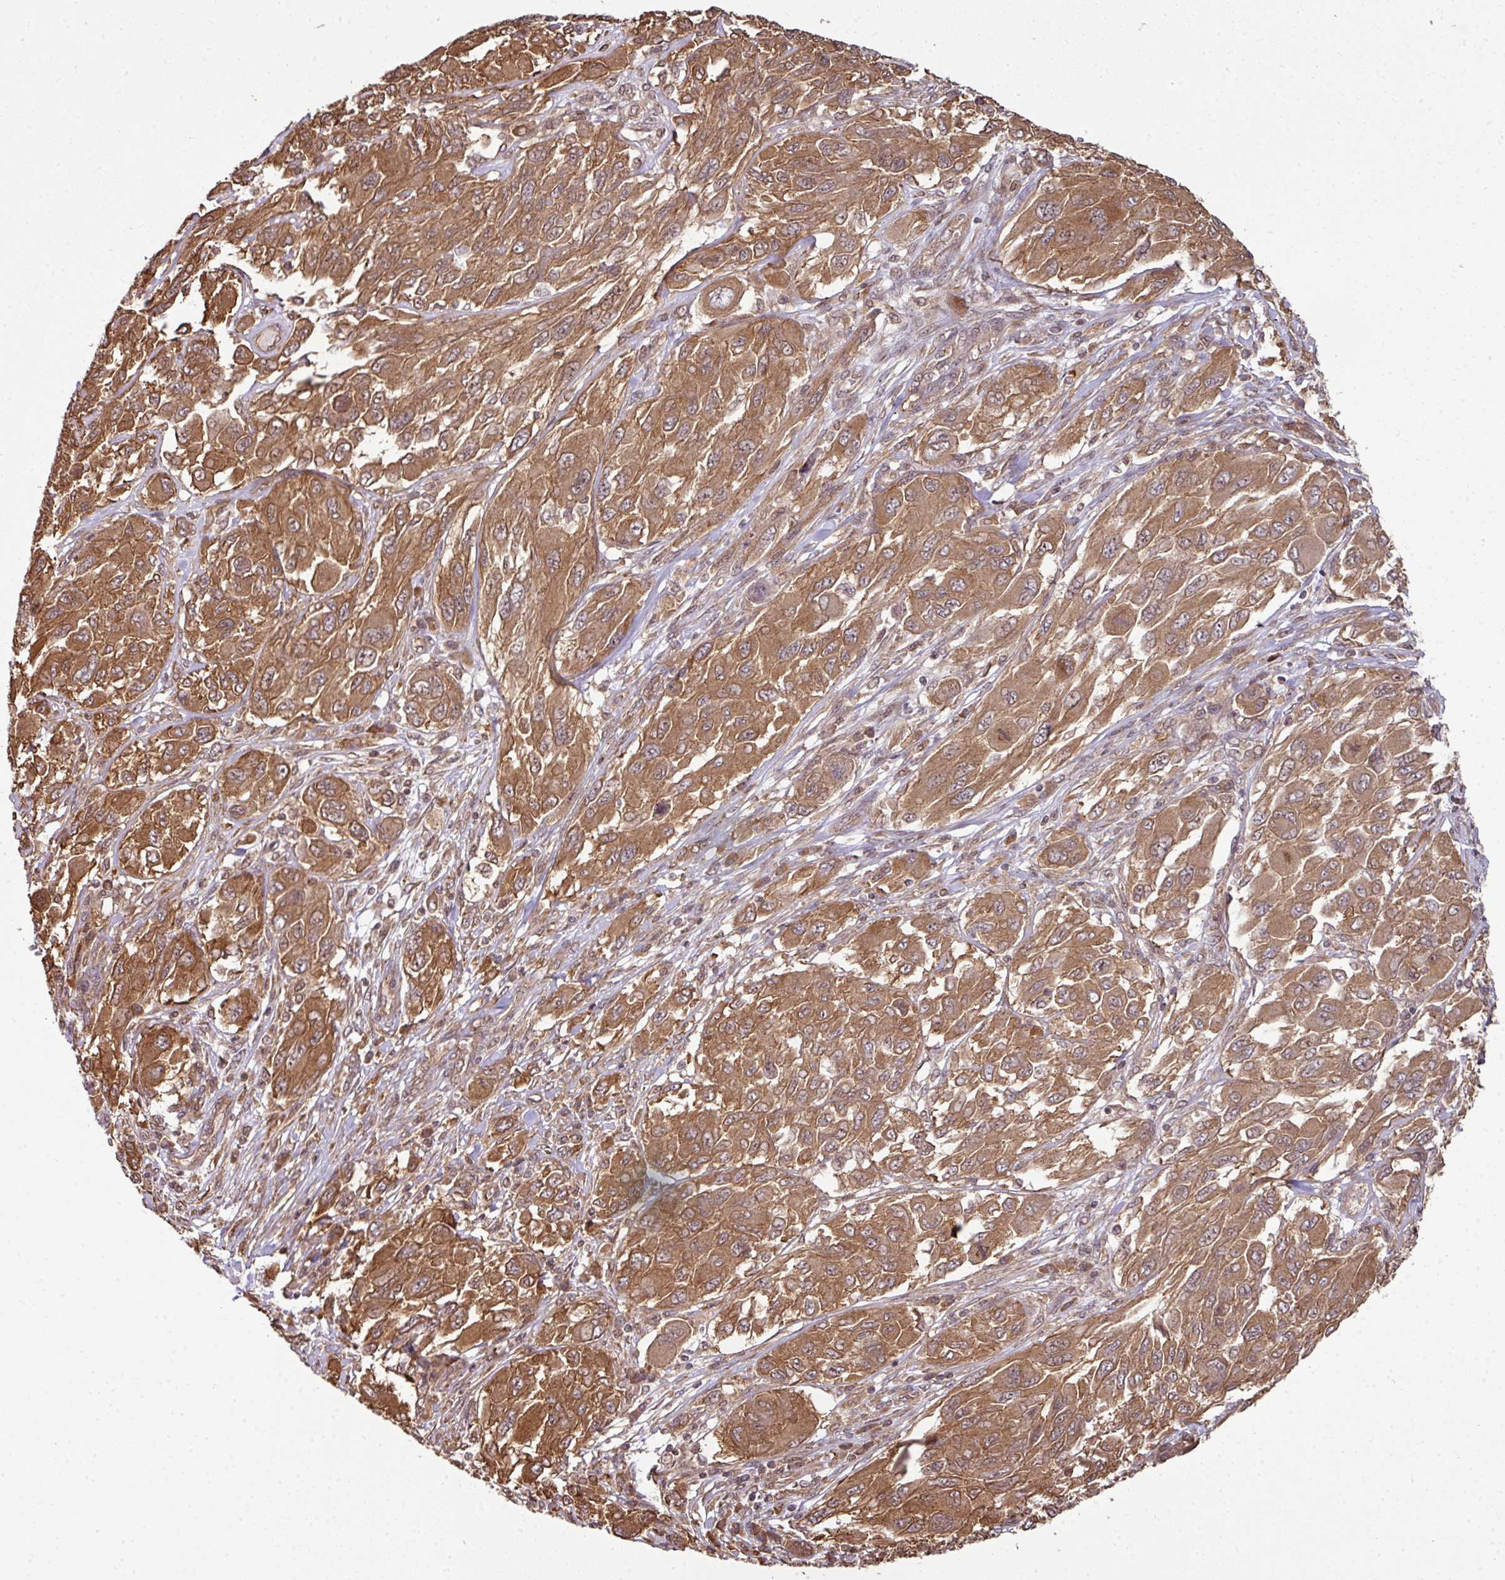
{"staining": {"intensity": "moderate", "quantity": ">75%", "location": "cytoplasmic/membranous"}, "tissue": "melanoma", "cell_type": "Tumor cells", "image_type": "cancer", "snomed": [{"axis": "morphology", "description": "Malignant melanoma, NOS"}, {"axis": "topography", "description": "Skin"}], "caption": "Moderate cytoplasmic/membranous positivity is seen in about >75% of tumor cells in malignant melanoma.", "gene": "ANKRD18A", "patient": {"sex": "female", "age": 91}}